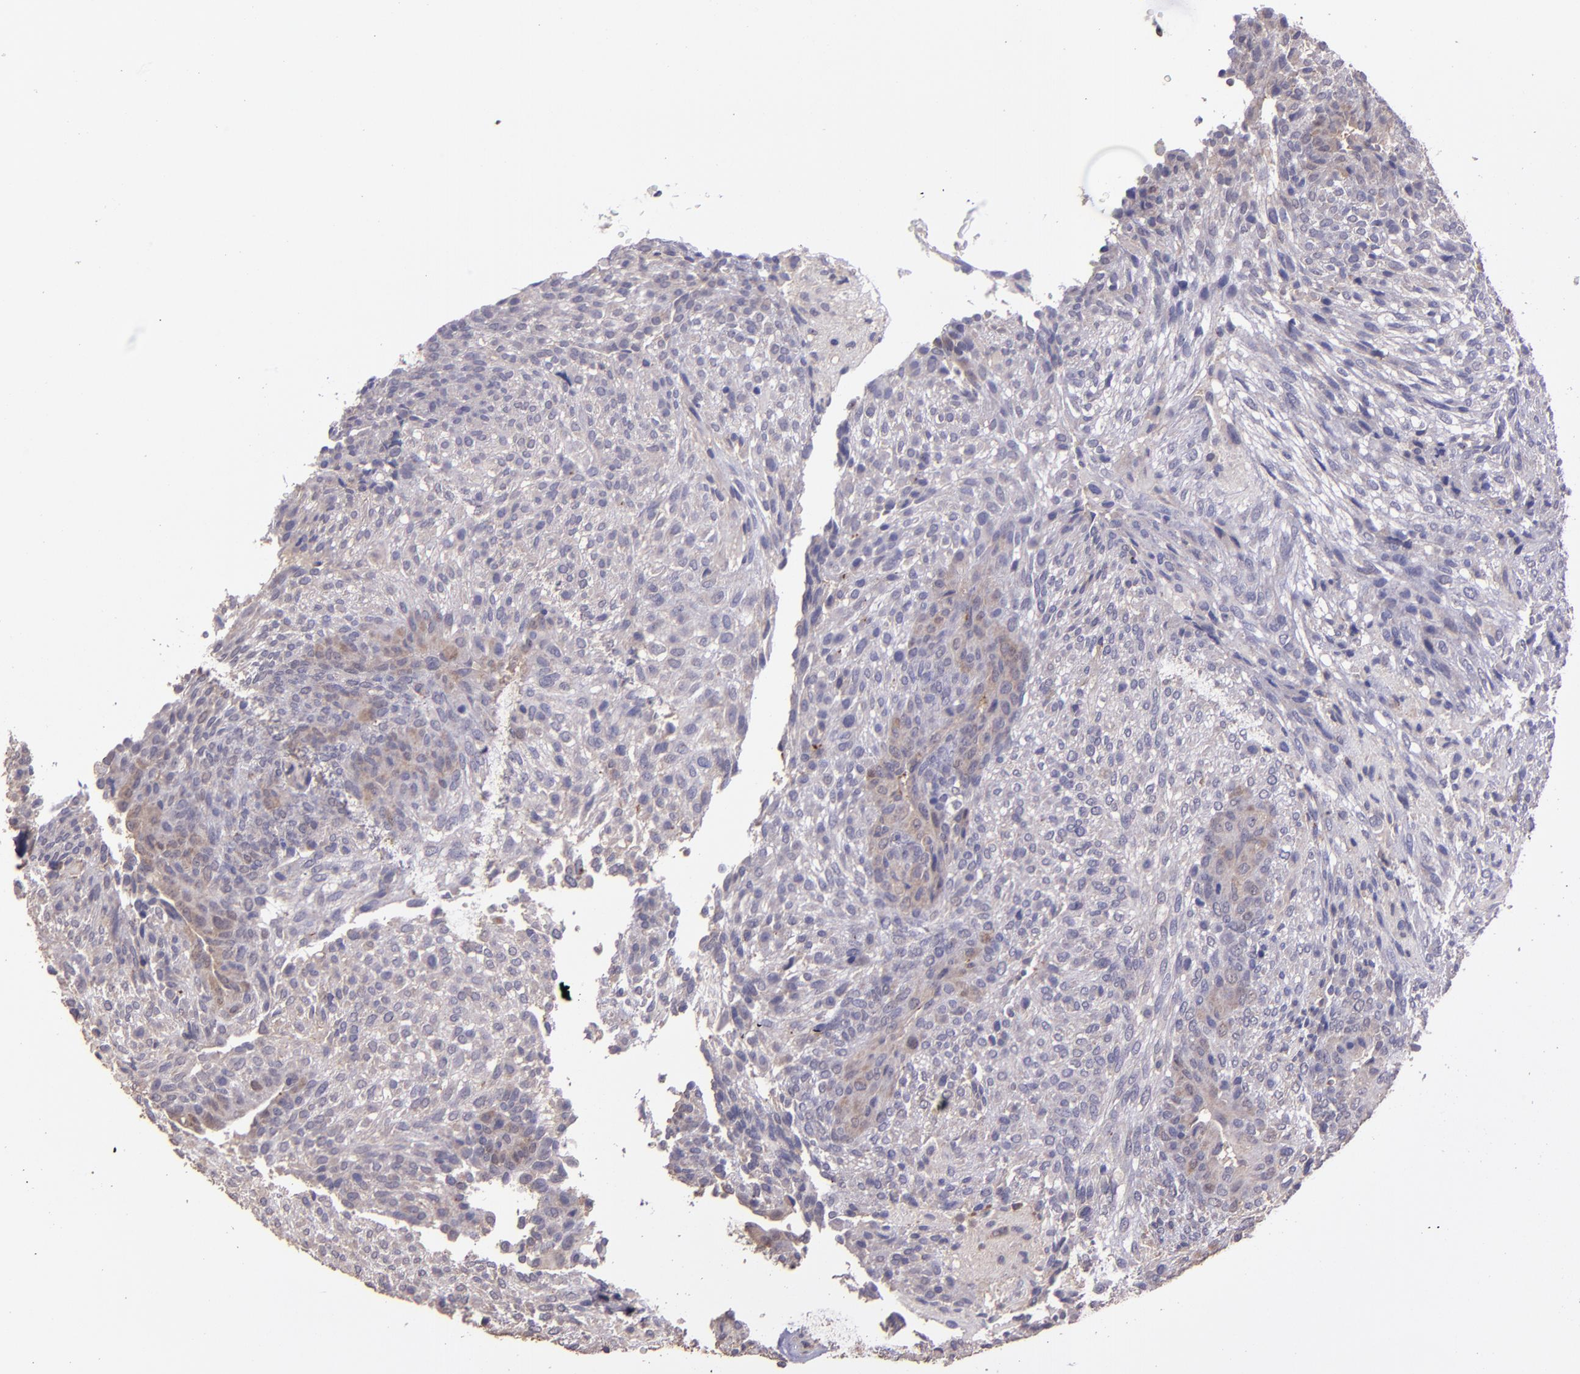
{"staining": {"intensity": "weak", "quantity": "<25%", "location": "cytoplasmic/membranous"}, "tissue": "glioma", "cell_type": "Tumor cells", "image_type": "cancer", "snomed": [{"axis": "morphology", "description": "Glioma, malignant, High grade"}, {"axis": "topography", "description": "Cerebral cortex"}], "caption": "This is an immunohistochemistry (IHC) photomicrograph of human high-grade glioma (malignant). There is no expression in tumor cells.", "gene": "PAPPA", "patient": {"sex": "female", "age": 55}}